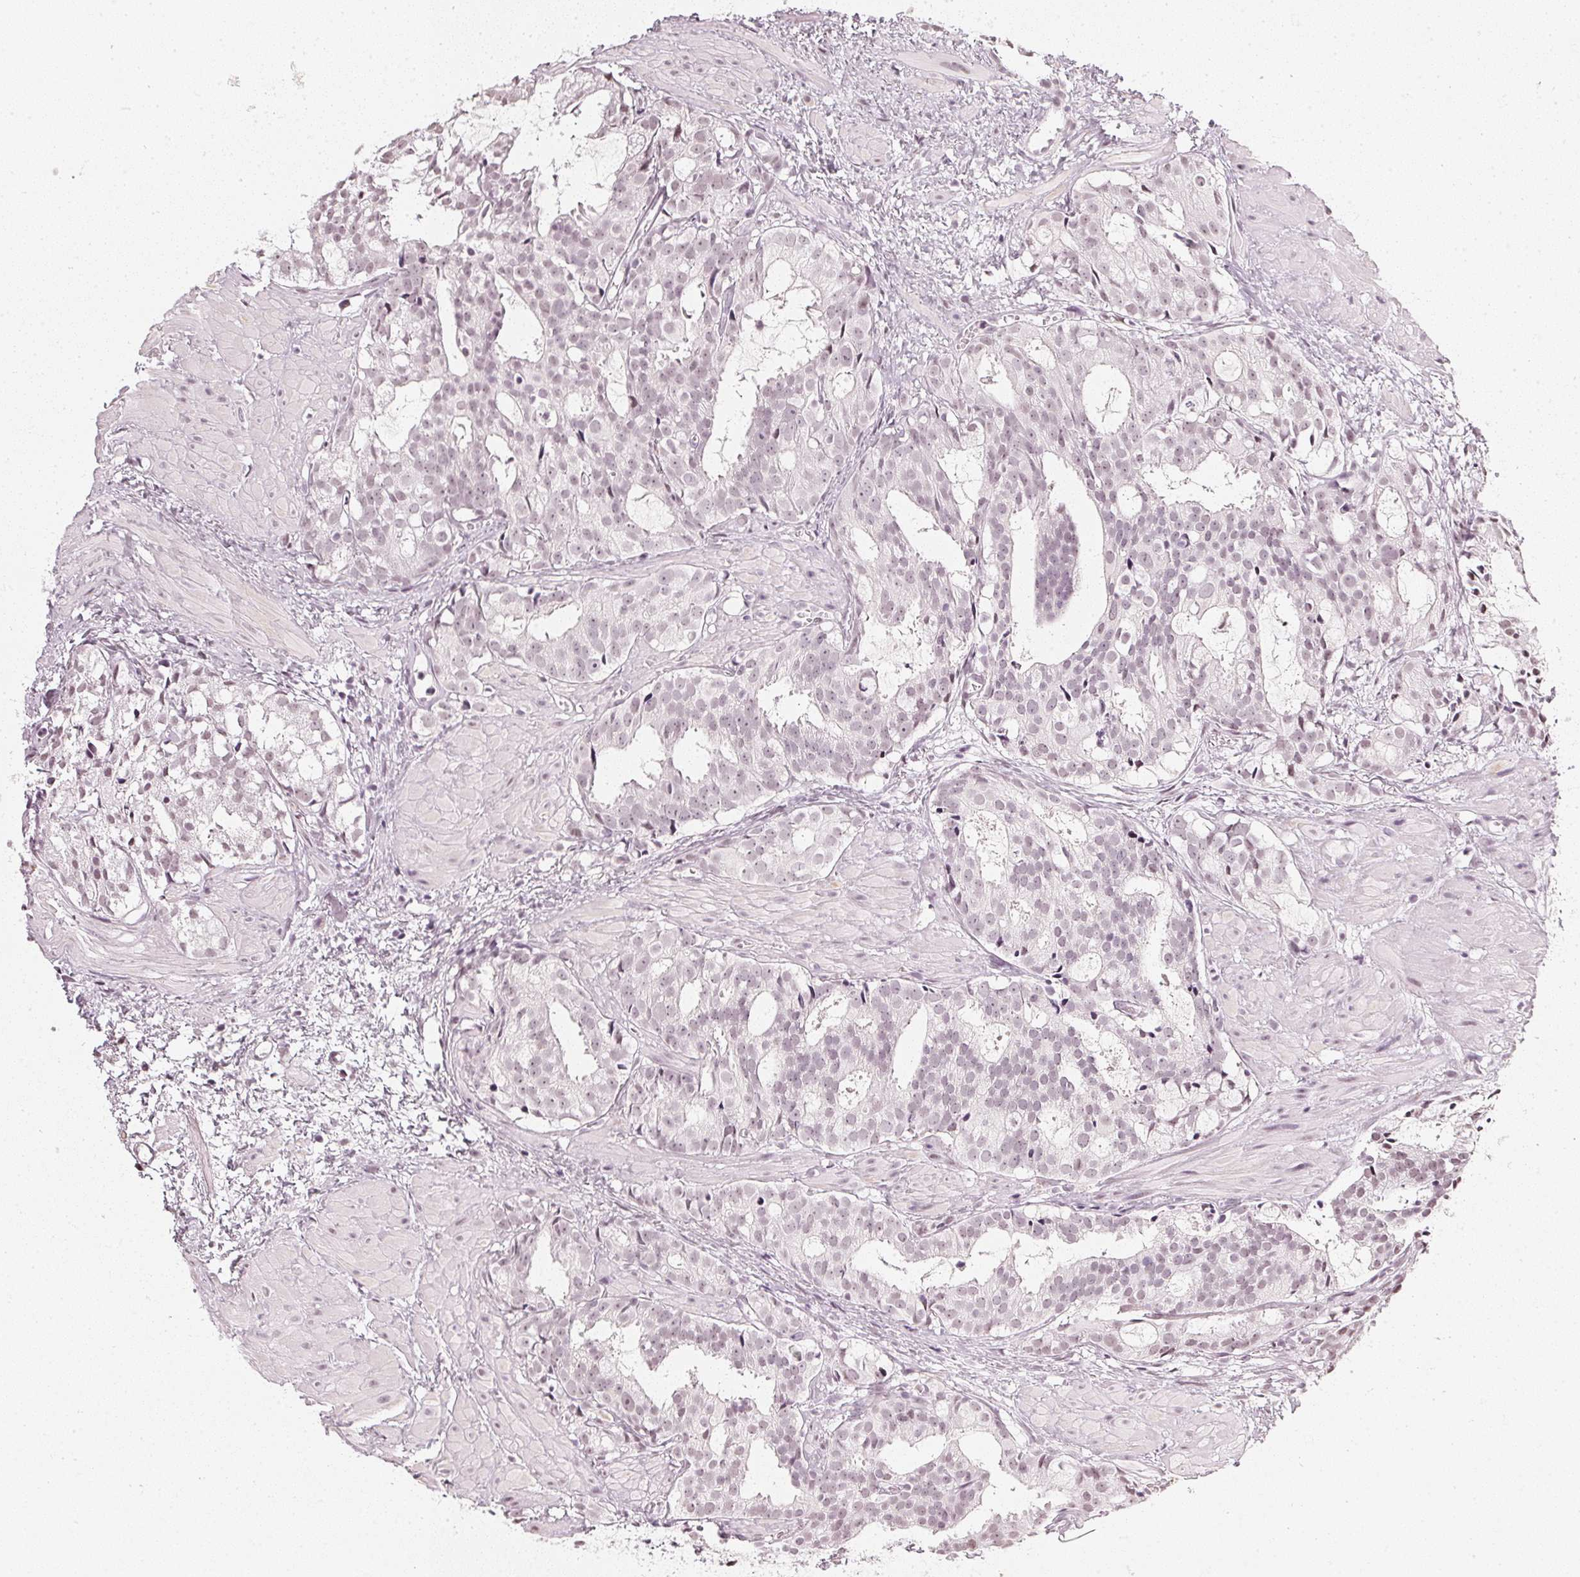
{"staining": {"intensity": "weak", "quantity": "25%-75%", "location": "nuclear"}, "tissue": "prostate cancer", "cell_type": "Tumor cells", "image_type": "cancer", "snomed": [{"axis": "morphology", "description": "Adenocarcinoma, High grade"}, {"axis": "topography", "description": "Prostate"}], "caption": "Human prostate cancer stained for a protein (brown) exhibits weak nuclear positive expression in approximately 25%-75% of tumor cells.", "gene": "DNAJC6", "patient": {"sex": "male", "age": 79}}